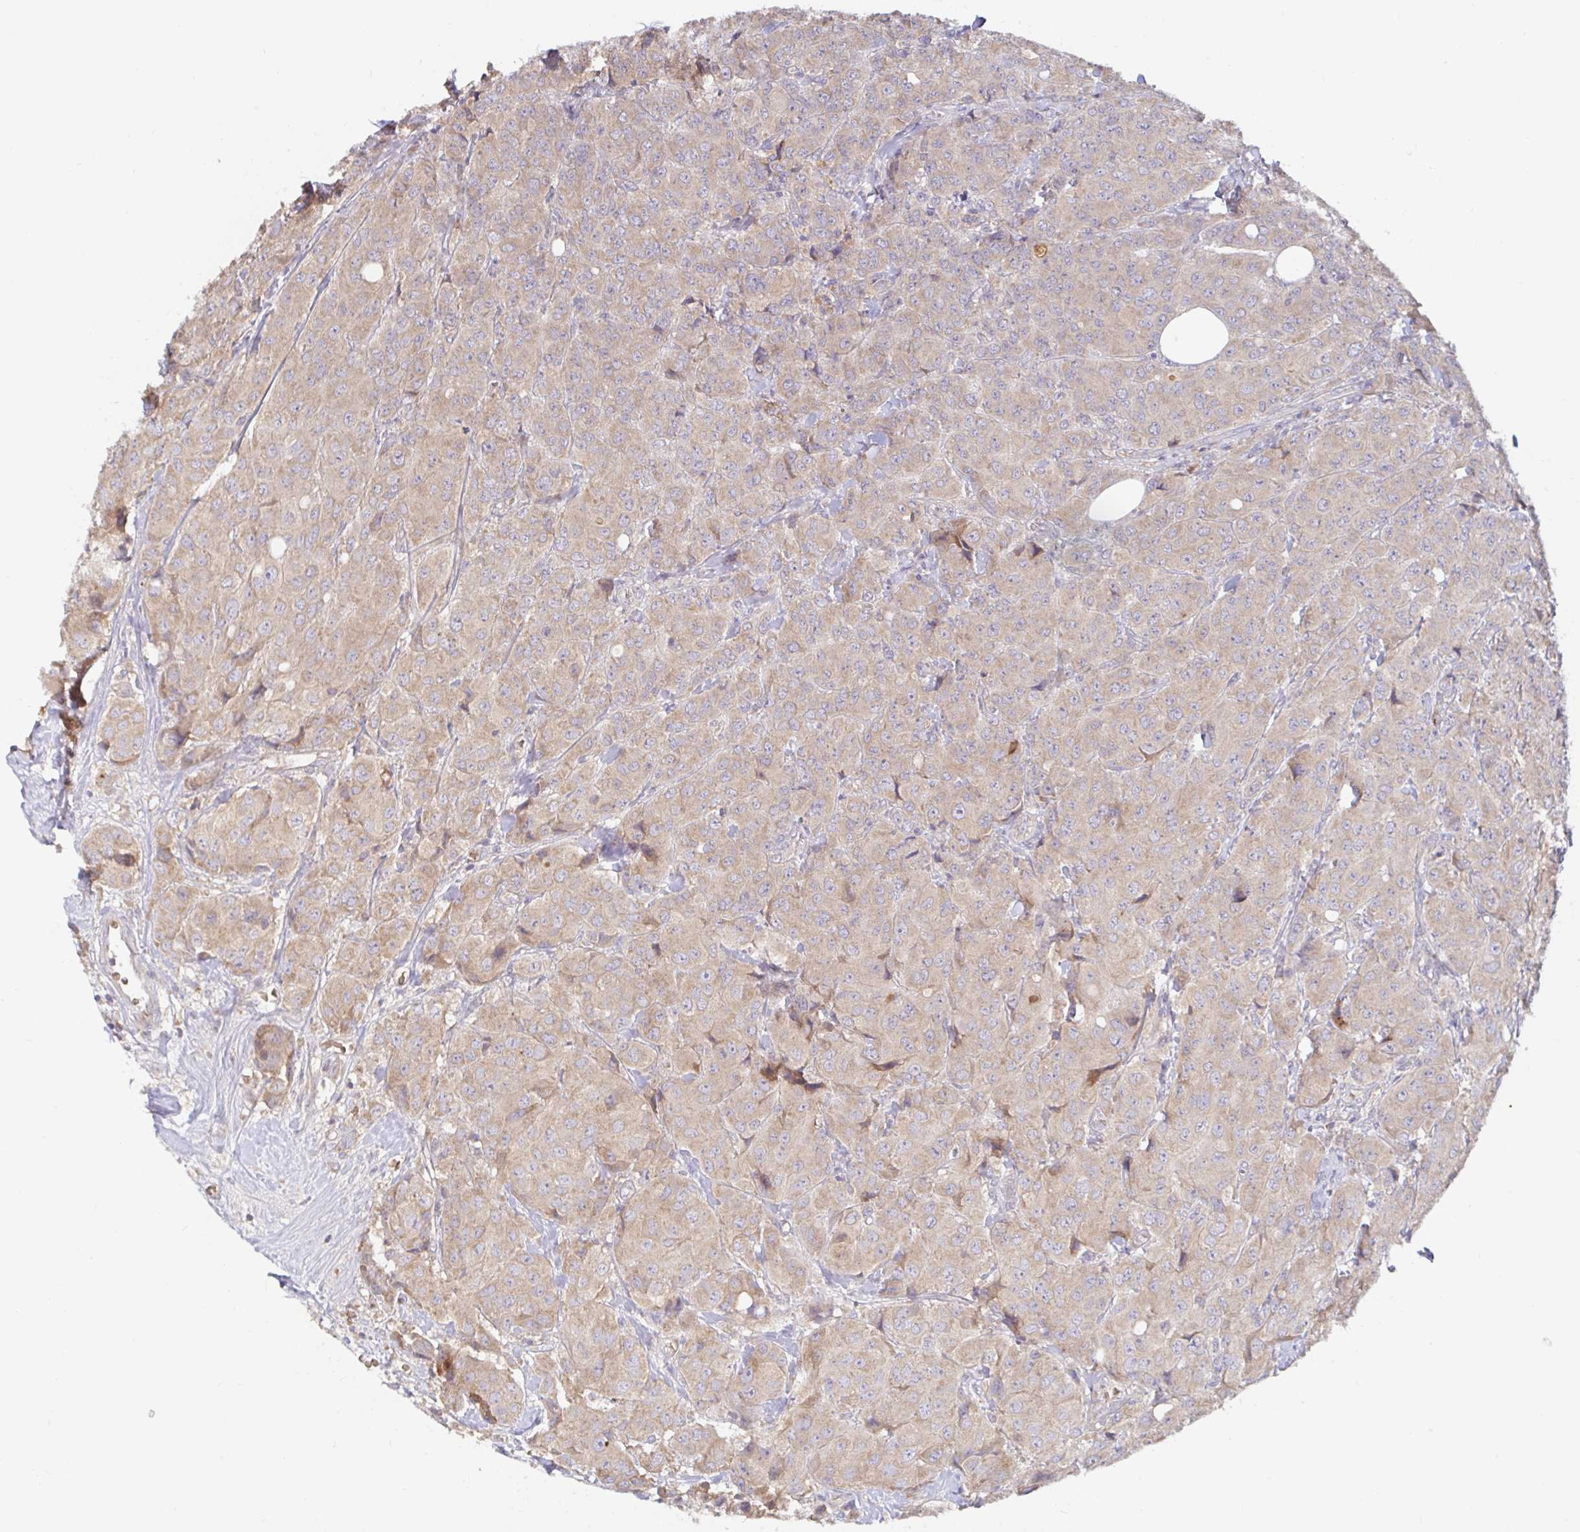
{"staining": {"intensity": "weak", "quantity": "25%-75%", "location": "cytoplasmic/membranous"}, "tissue": "breast cancer", "cell_type": "Tumor cells", "image_type": "cancer", "snomed": [{"axis": "morphology", "description": "Duct carcinoma"}, {"axis": "topography", "description": "Breast"}], "caption": "The photomicrograph demonstrates immunohistochemical staining of breast cancer. There is weak cytoplasmic/membranous positivity is present in about 25%-75% of tumor cells.", "gene": "LARP1", "patient": {"sex": "female", "age": 43}}